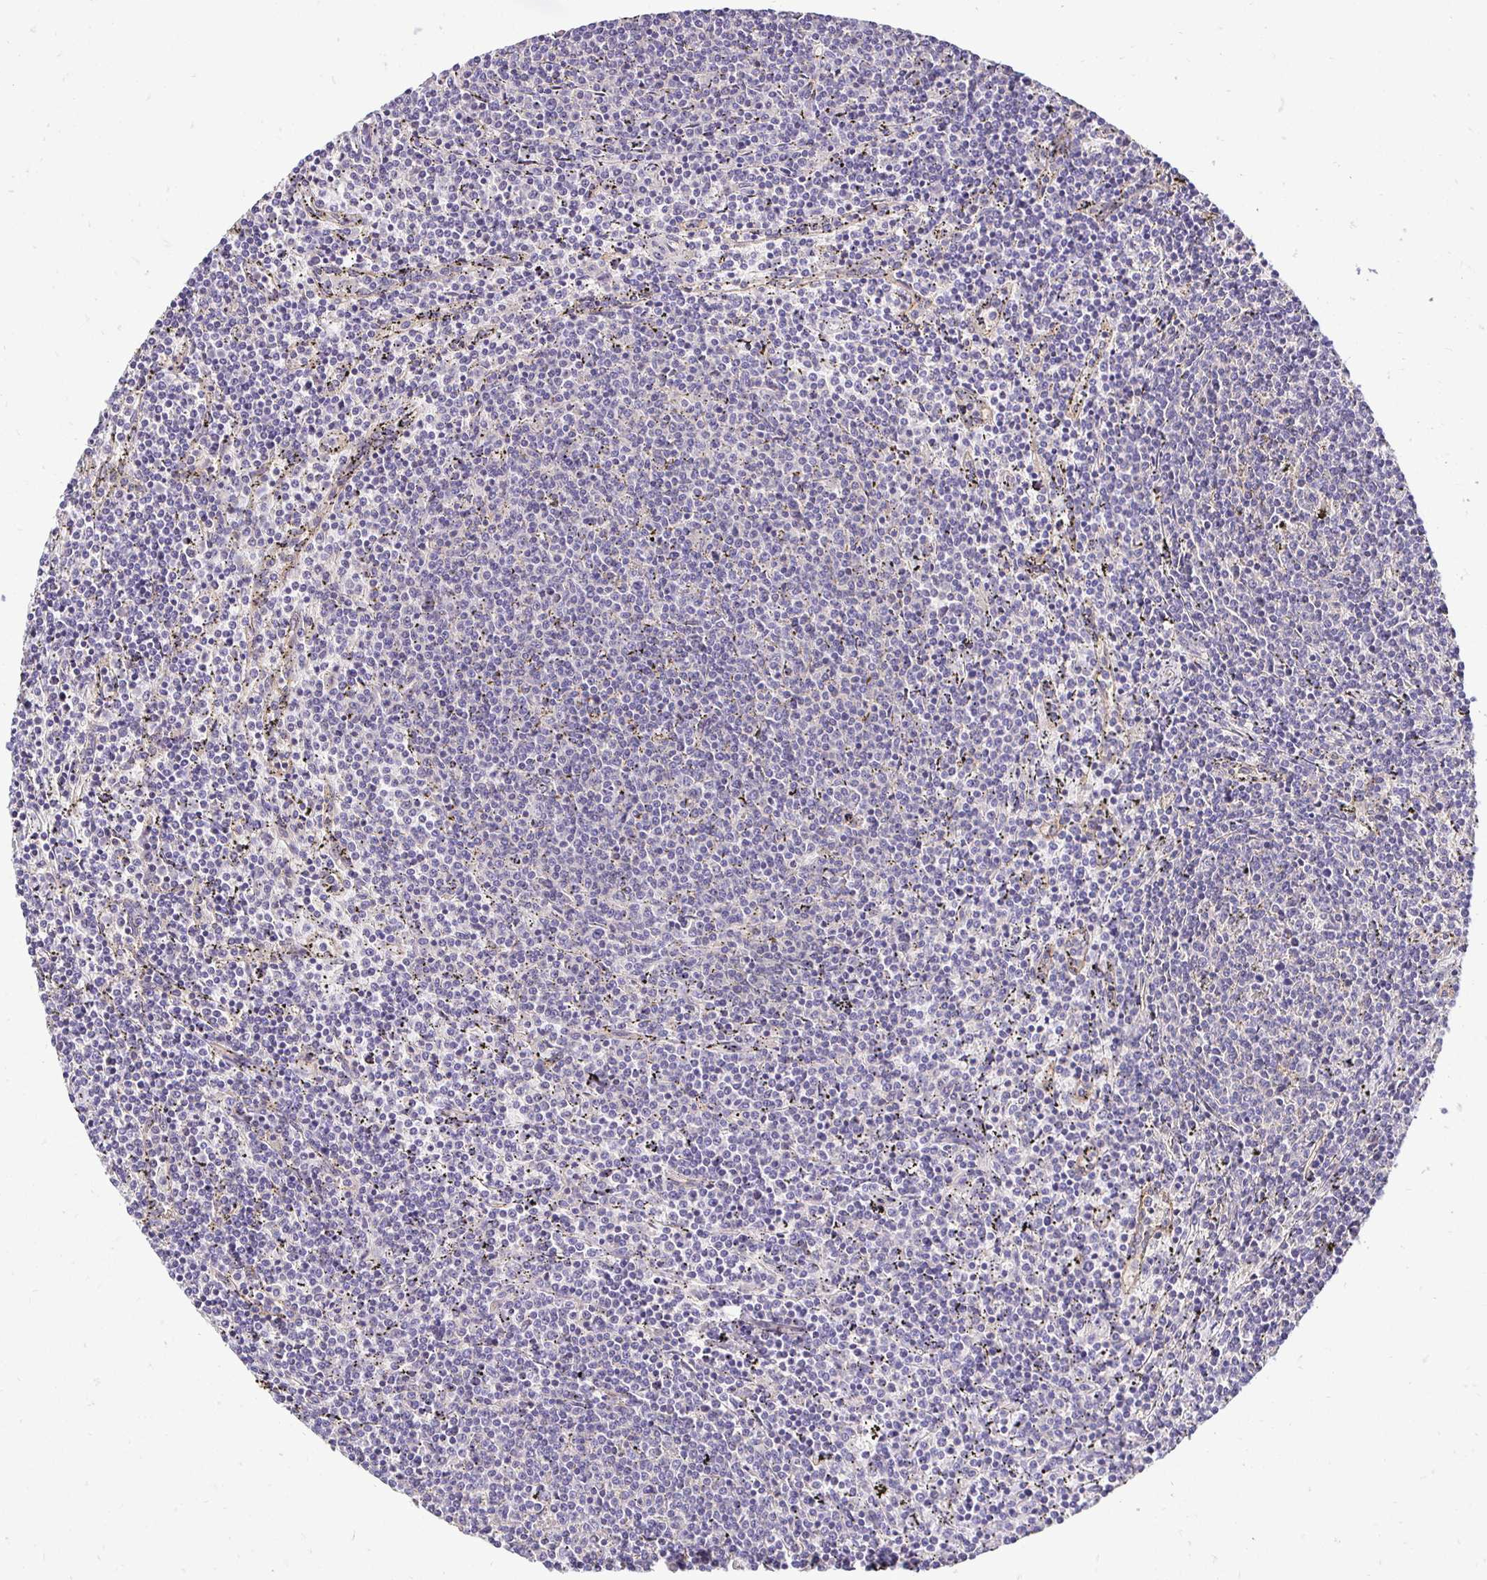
{"staining": {"intensity": "negative", "quantity": "none", "location": "none"}, "tissue": "lymphoma", "cell_type": "Tumor cells", "image_type": "cancer", "snomed": [{"axis": "morphology", "description": "Malignant lymphoma, non-Hodgkin's type, Low grade"}, {"axis": "topography", "description": "Spleen"}], "caption": "The IHC photomicrograph has no significant staining in tumor cells of lymphoma tissue. (DAB (3,3'-diaminobenzidine) IHC with hematoxylin counter stain).", "gene": "SLC9A1", "patient": {"sex": "female", "age": 50}}